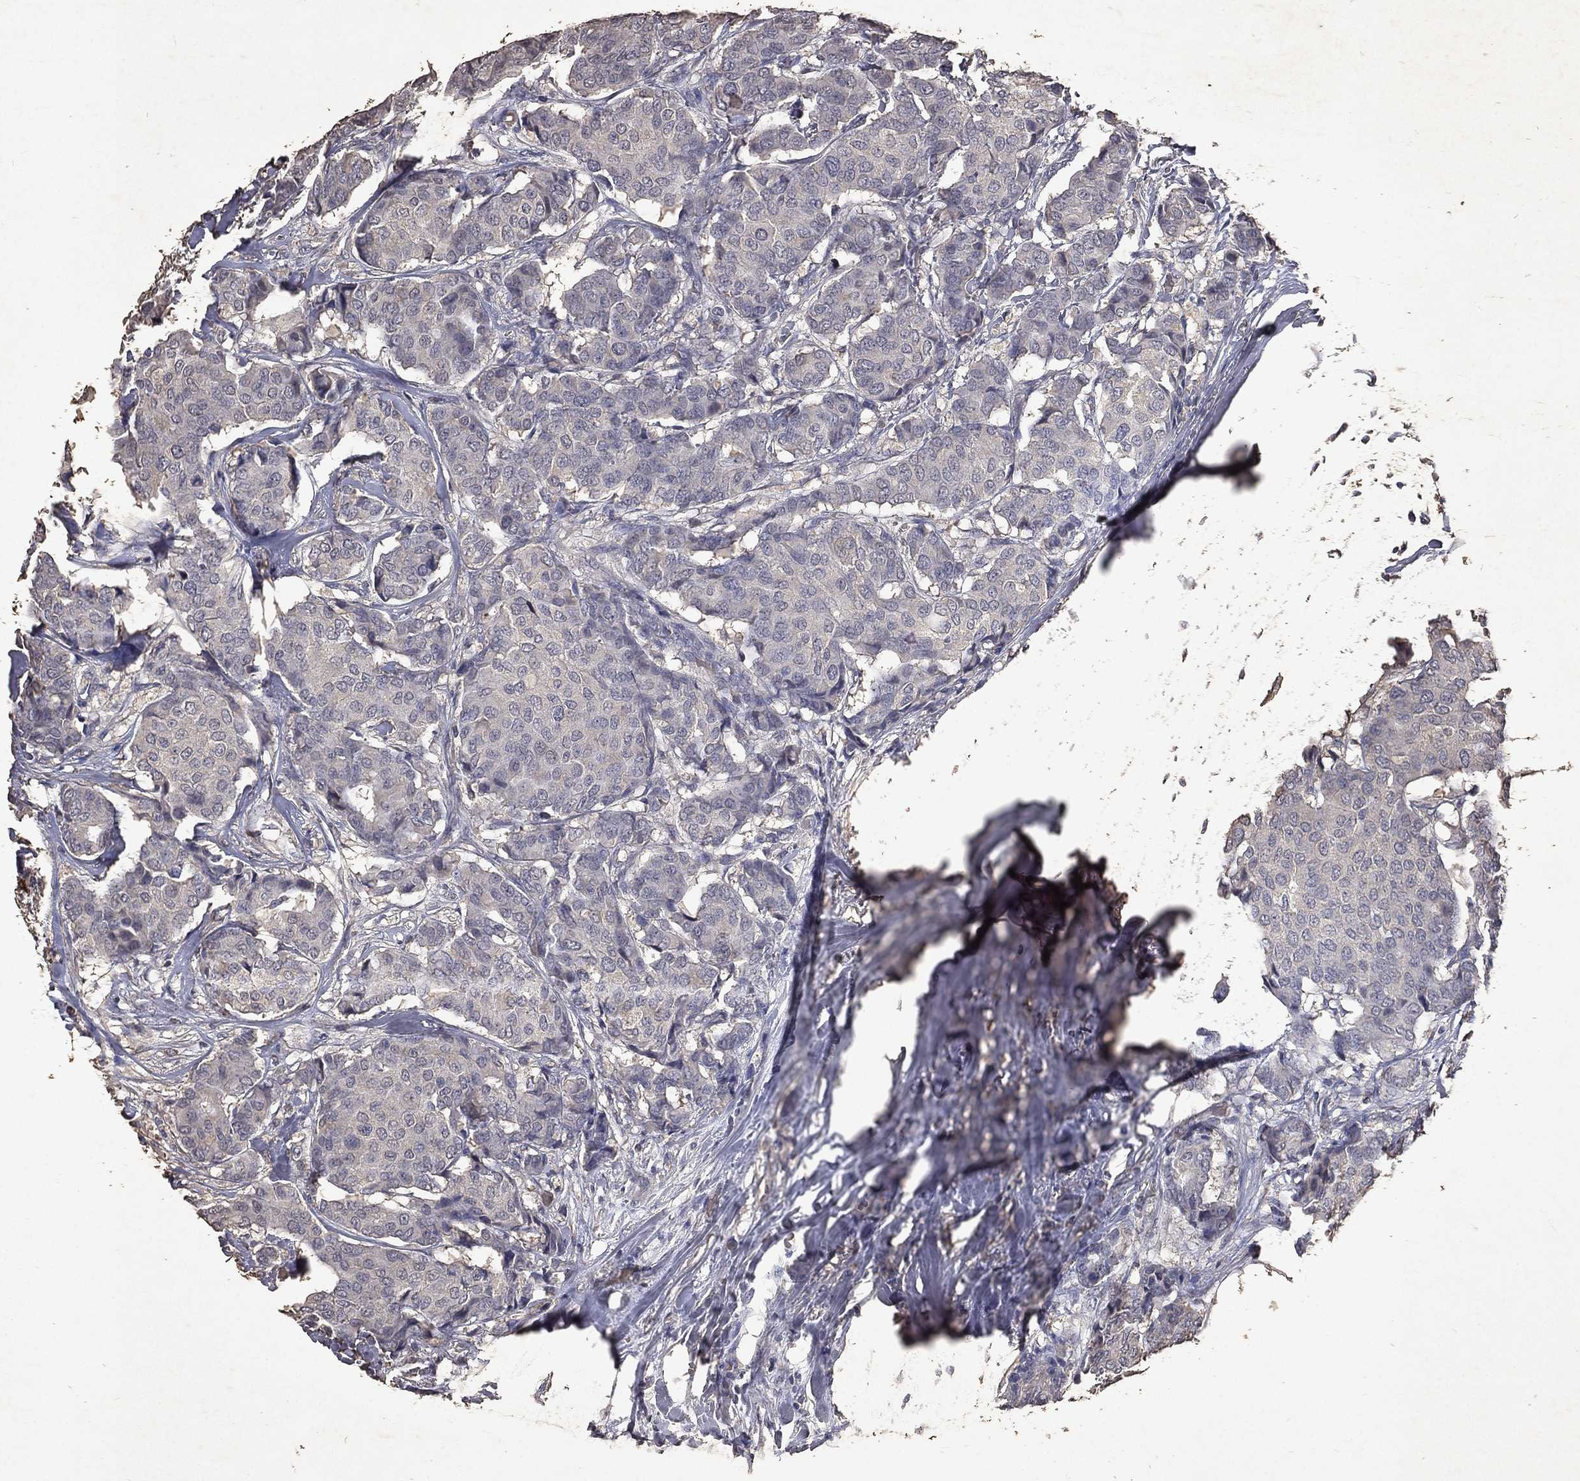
{"staining": {"intensity": "negative", "quantity": "none", "location": "none"}, "tissue": "breast cancer", "cell_type": "Tumor cells", "image_type": "cancer", "snomed": [{"axis": "morphology", "description": "Duct carcinoma"}, {"axis": "topography", "description": "Breast"}], "caption": "This is a micrograph of immunohistochemistry (IHC) staining of invasive ductal carcinoma (breast), which shows no staining in tumor cells.", "gene": "SLC34A2", "patient": {"sex": "female", "age": 75}}